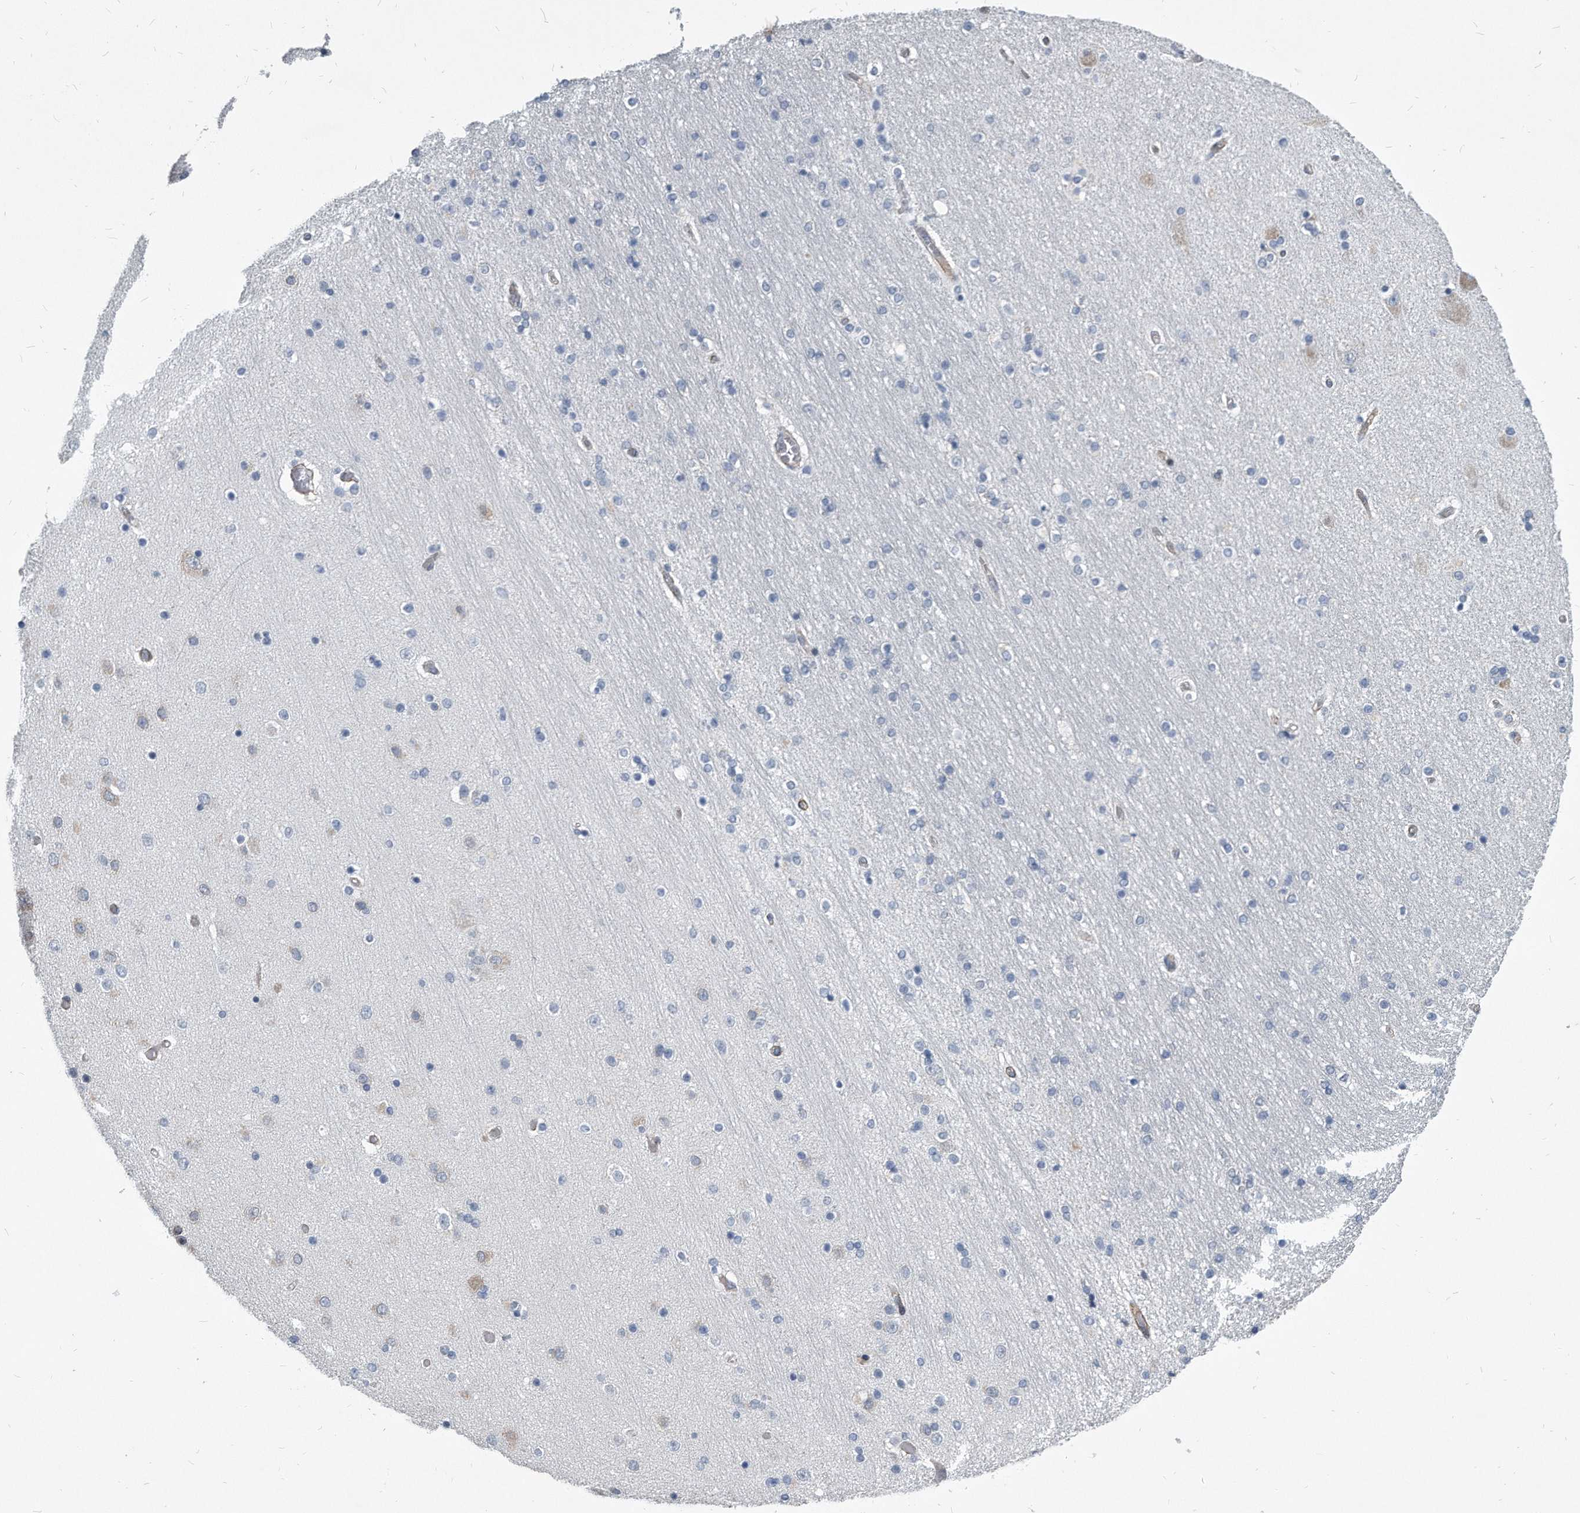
{"staining": {"intensity": "negative", "quantity": "none", "location": "none"}, "tissue": "hippocampus", "cell_type": "Glial cells", "image_type": "normal", "snomed": [{"axis": "morphology", "description": "Normal tissue, NOS"}, {"axis": "topography", "description": "Hippocampus"}], "caption": "There is no significant positivity in glial cells of hippocampus. (DAB IHC visualized using brightfield microscopy, high magnification).", "gene": "EIF2B4", "patient": {"sex": "female", "age": 54}}